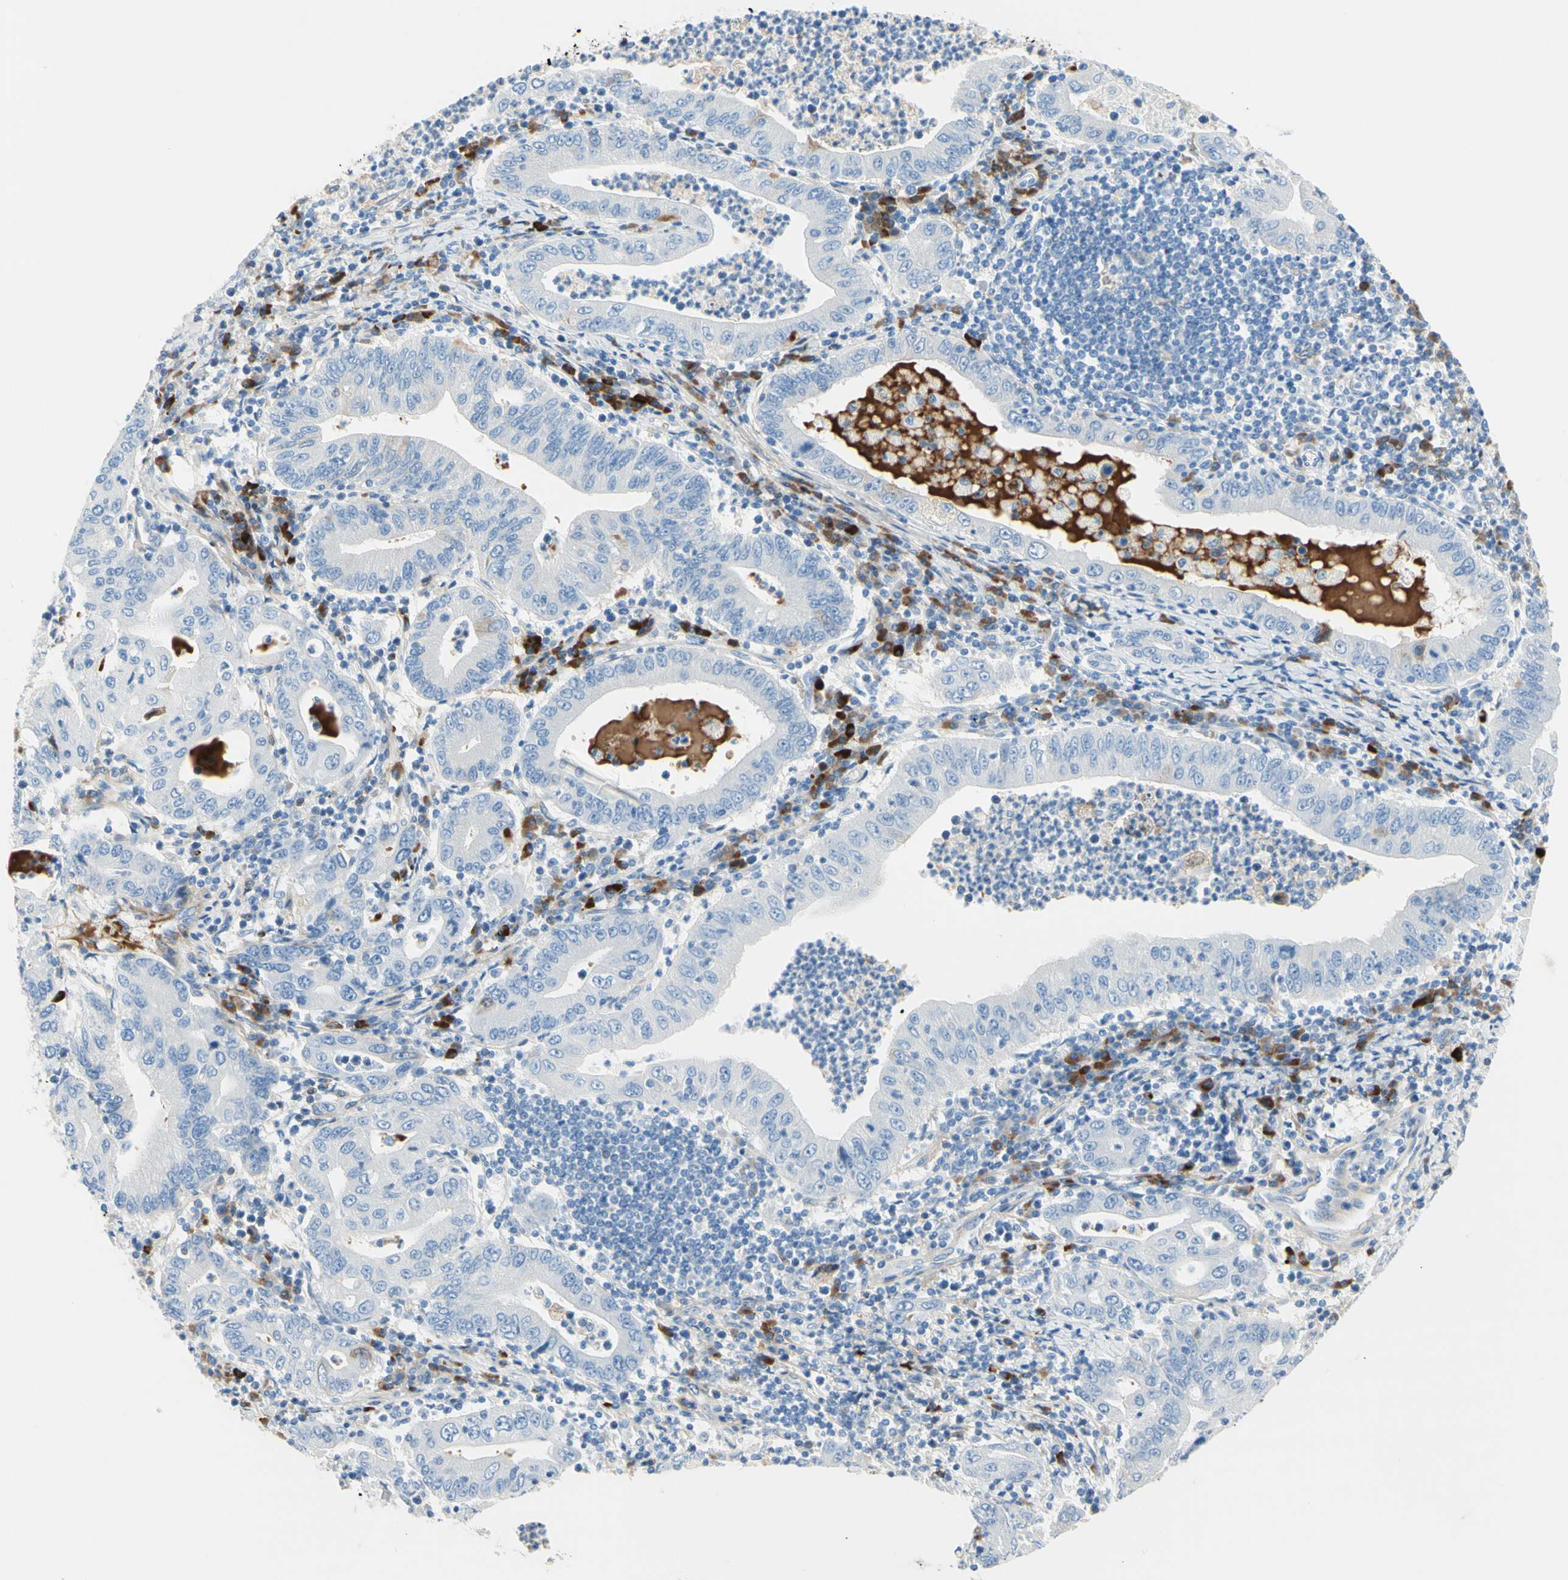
{"staining": {"intensity": "negative", "quantity": "none", "location": "none"}, "tissue": "stomach cancer", "cell_type": "Tumor cells", "image_type": "cancer", "snomed": [{"axis": "morphology", "description": "Normal tissue, NOS"}, {"axis": "morphology", "description": "Adenocarcinoma, NOS"}, {"axis": "topography", "description": "Esophagus"}, {"axis": "topography", "description": "Stomach, upper"}, {"axis": "topography", "description": "Peripheral nerve tissue"}], "caption": "The photomicrograph reveals no staining of tumor cells in adenocarcinoma (stomach). Nuclei are stained in blue.", "gene": "IL6ST", "patient": {"sex": "male", "age": 62}}